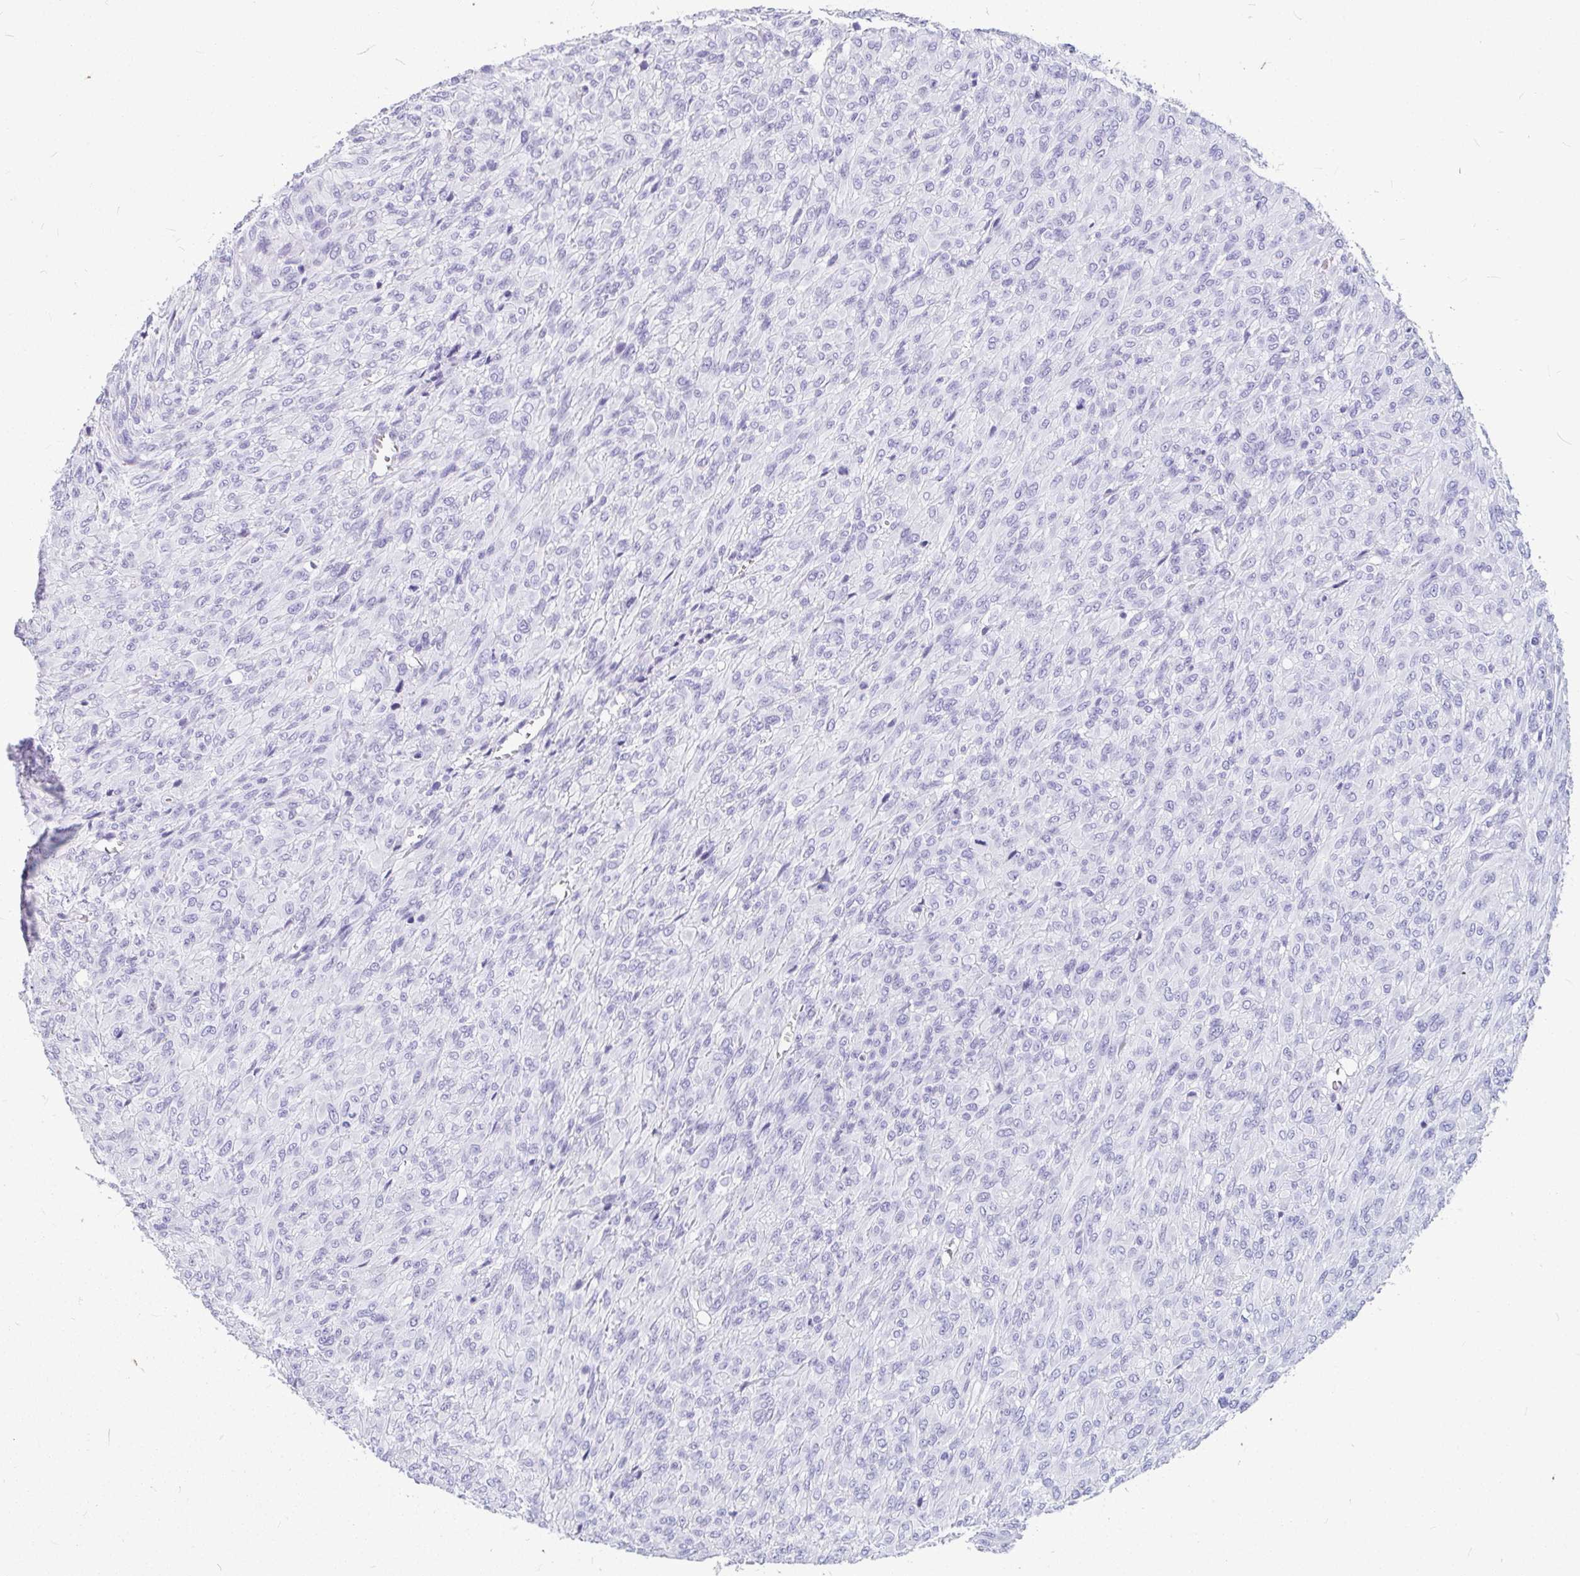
{"staining": {"intensity": "negative", "quantity": "none", "location": "none"}, "tissue": "renal cancer", "cell_type": "Tumor cells", "image_type": "cancer", "snomed": [{"axis": "morphology", "description": "Adenocarcinoma, NOS"}, {"axis": "topography", "description": "Kidney"}], "caption": "This is an IHC photomicrograph of human adenocarcinoma (renal). There is no expression in tumor cells.", "gene": "OR5J2", "patient": {"sex": "male", "age": 58}}